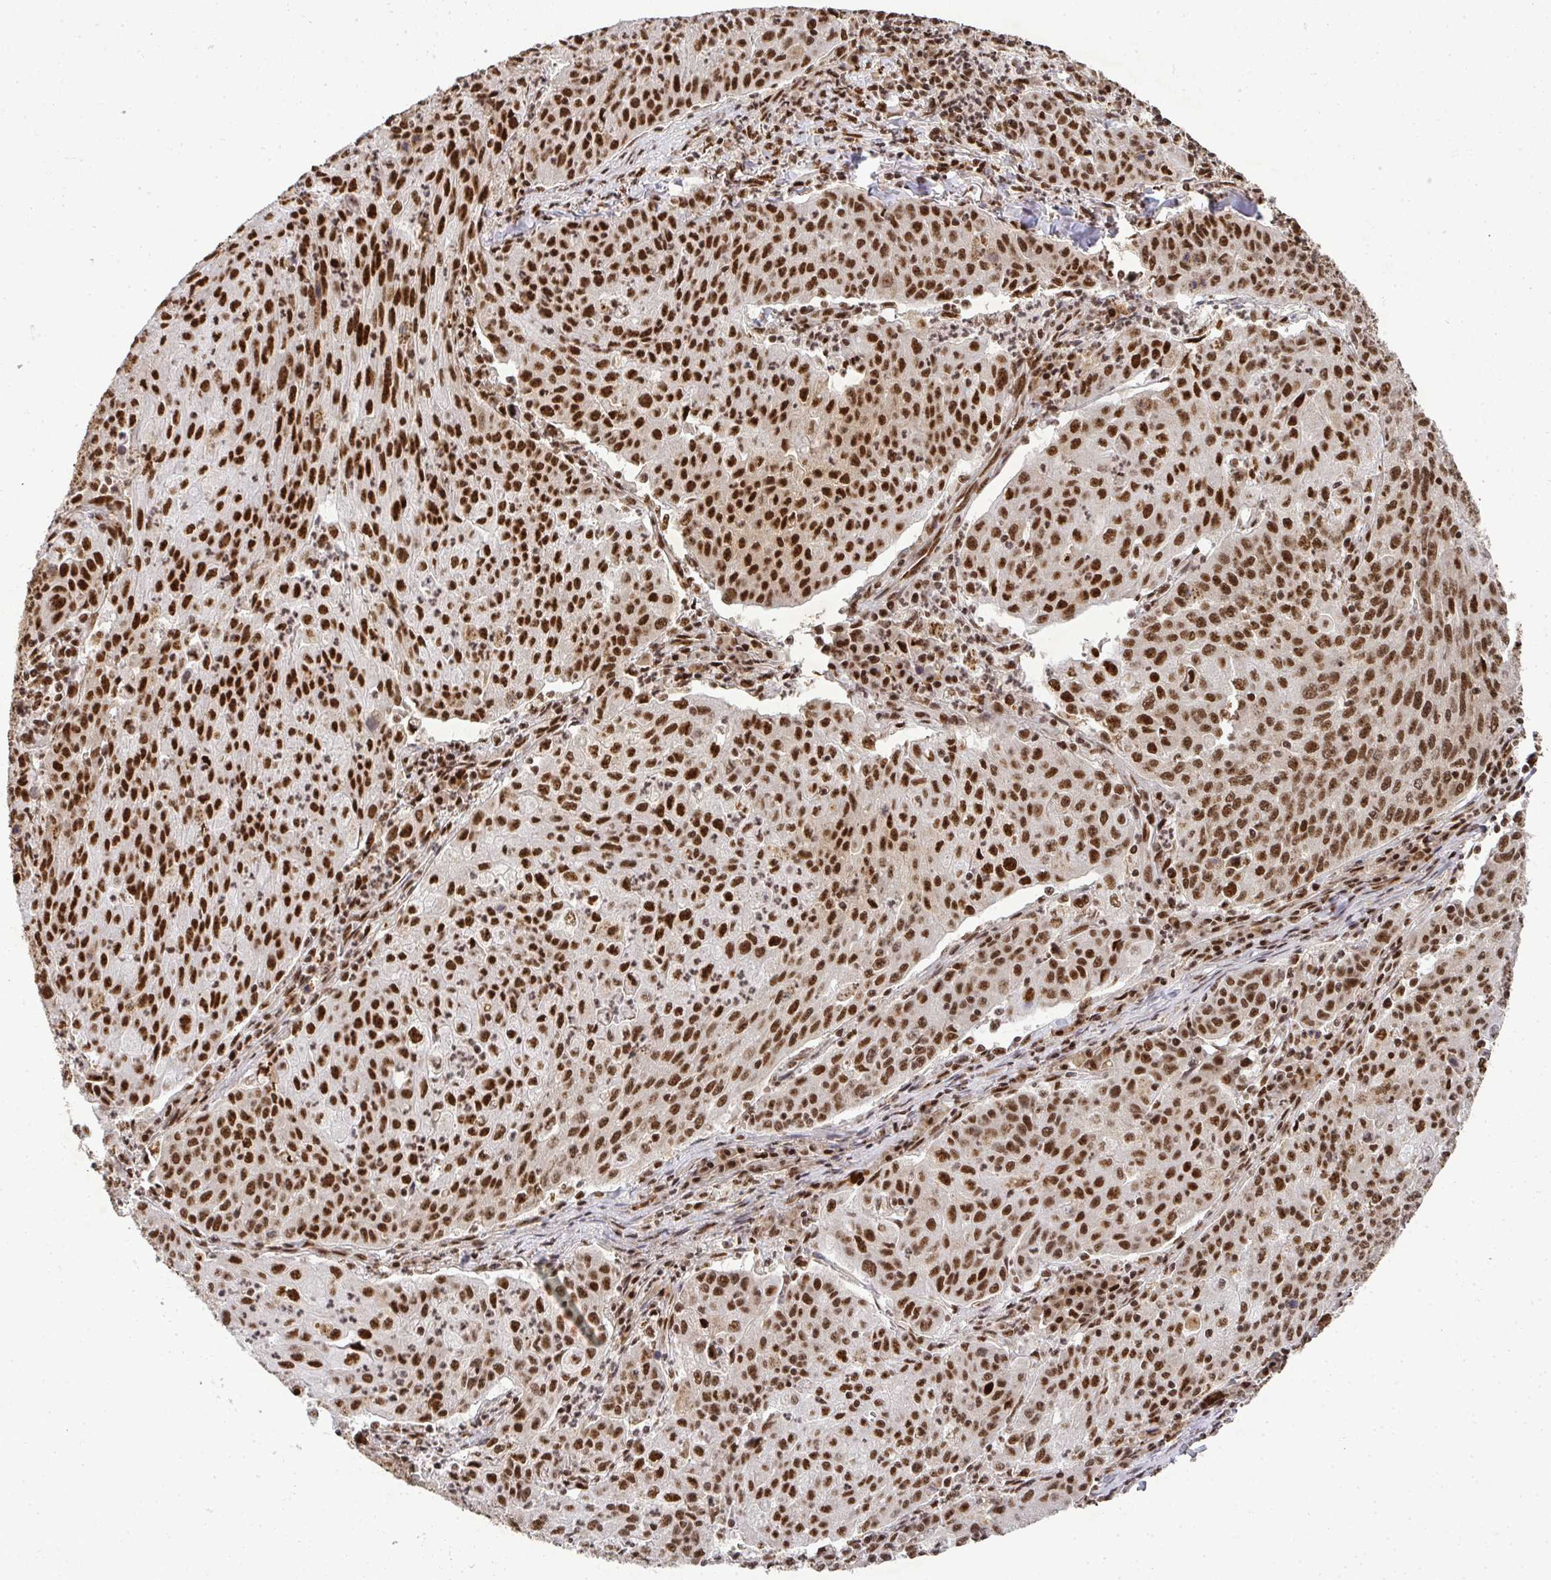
{"staining": {"intensity": "strong", "quantity": ">75%", "location": "nuclear"}, "tissue": "lung cancer", "cell_type": "Tumor cells", "image_type": "cancer", "snomed": [{"axis": "morphology", "description": "Squamous cell carcinoma, NOS"}, {"axis": "morphology", "description": "Squamous cell carcinoma, metastatic, NOS"}, {"axis": "topography", "description": "Bronchus"}, {"axis": "topography", "description": "Lung"}], "caption": "Immunohistochemistry (IHC) photomicrograph of human lung cancer (squamous cell carcinoma) stained for a protein (brown), which demonstrates high levels of strong nuclear positivity in about >75% of tumor cells.", "gene": "U2AF1", "patient": {"sex": "male", "age": 62}}